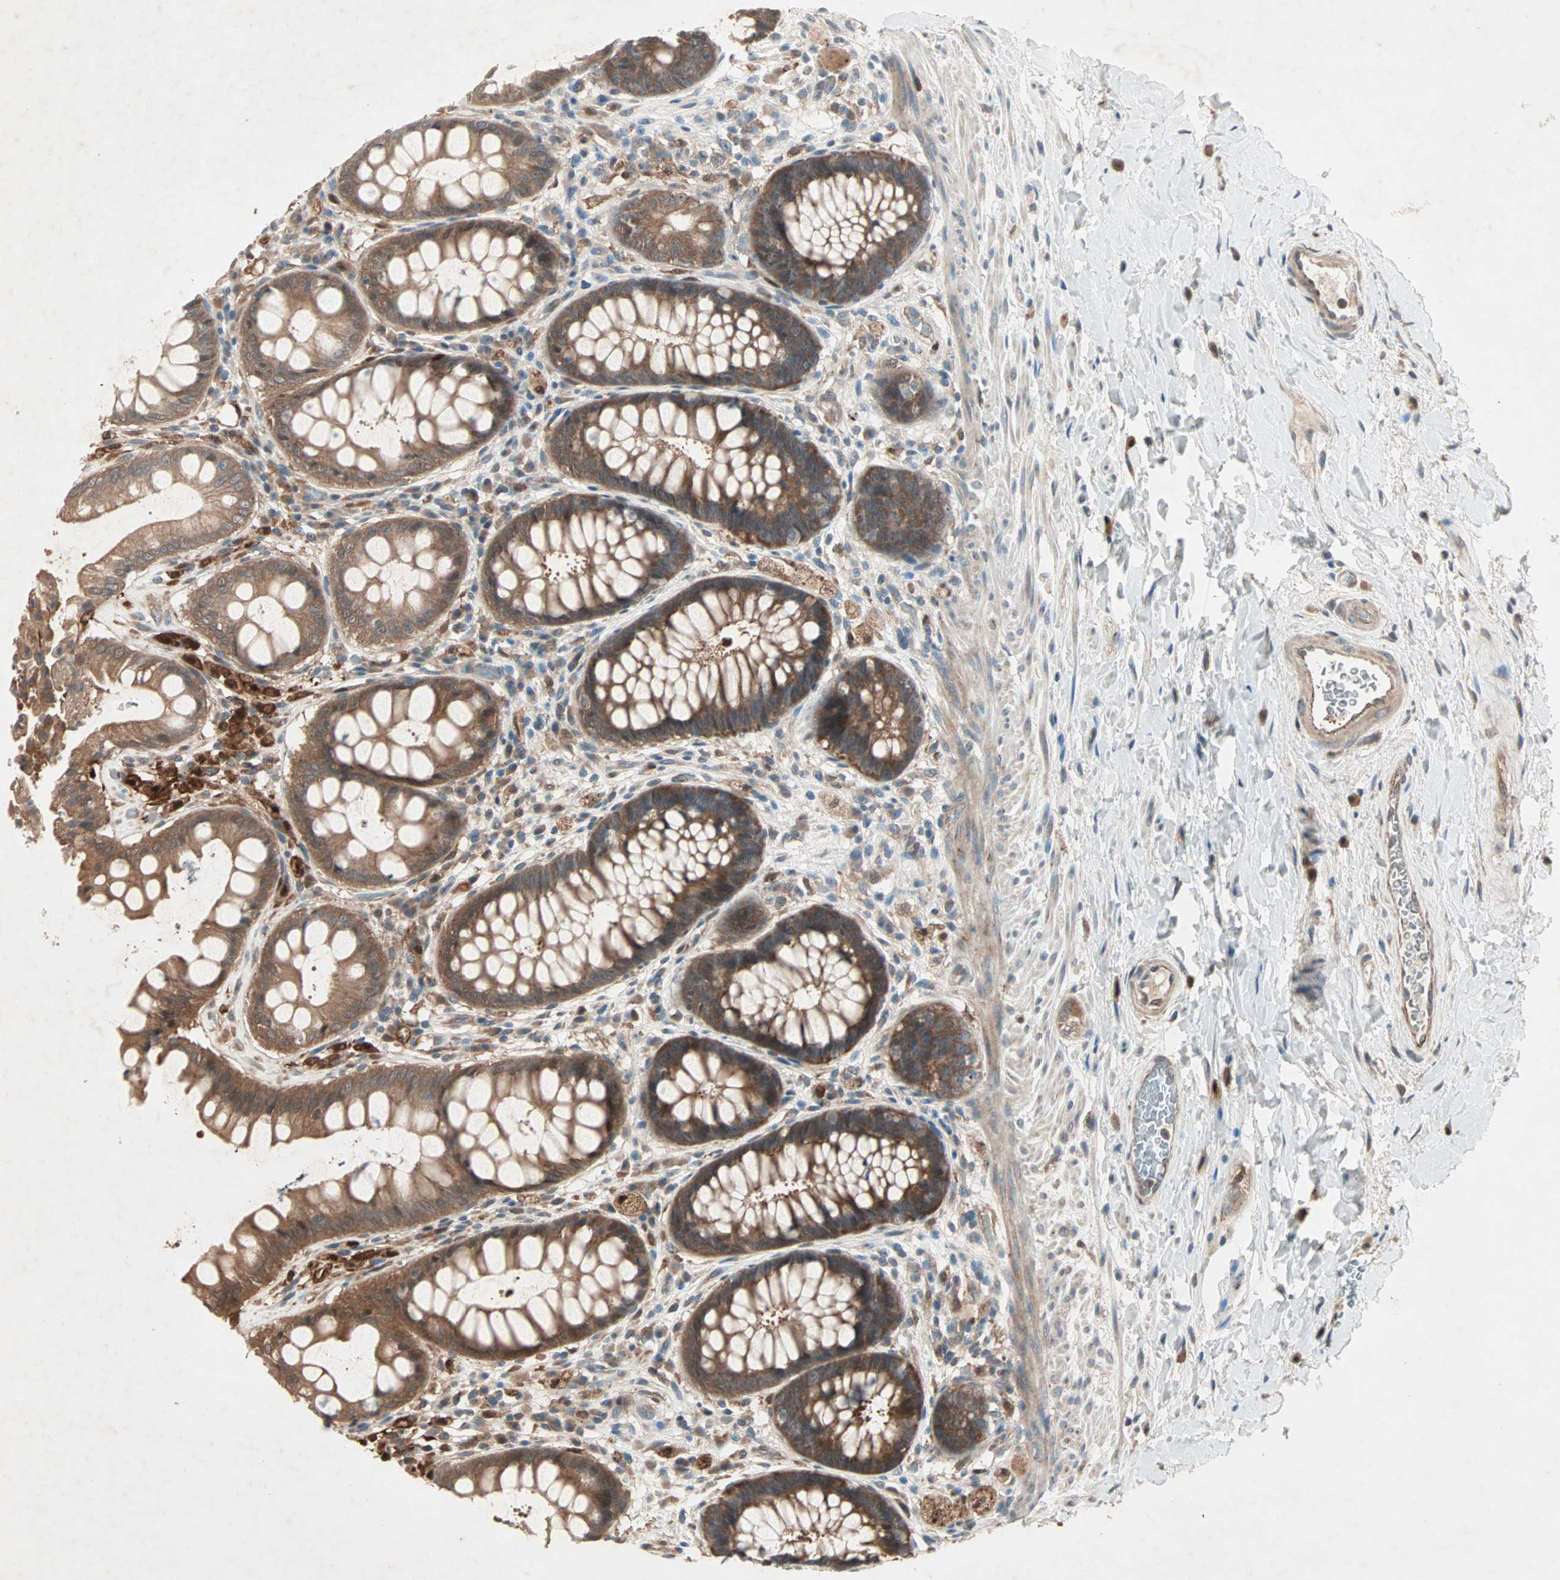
{"staining": {"intensity": "strong", "quantity": ">75%", "location": "cytoplasmic/membranous"}, "tissue": "rectum", "cell_type": "Glandular cells", "image_type": "normal", "snomed": [{"axis": "morphology", "description": "Normal tissue, NOS"}, {"axis": "topography", "description": "Rectum"}], "caption": "Immunohistochemical staining of unremarkable rectum demonstrates strong cytoplasmic/membranous protein expression in about >75% of glandular cells. Nuclei are stained in blue.", "gene": "SDSL", "patient": {"sex": "female", "age": 46}}